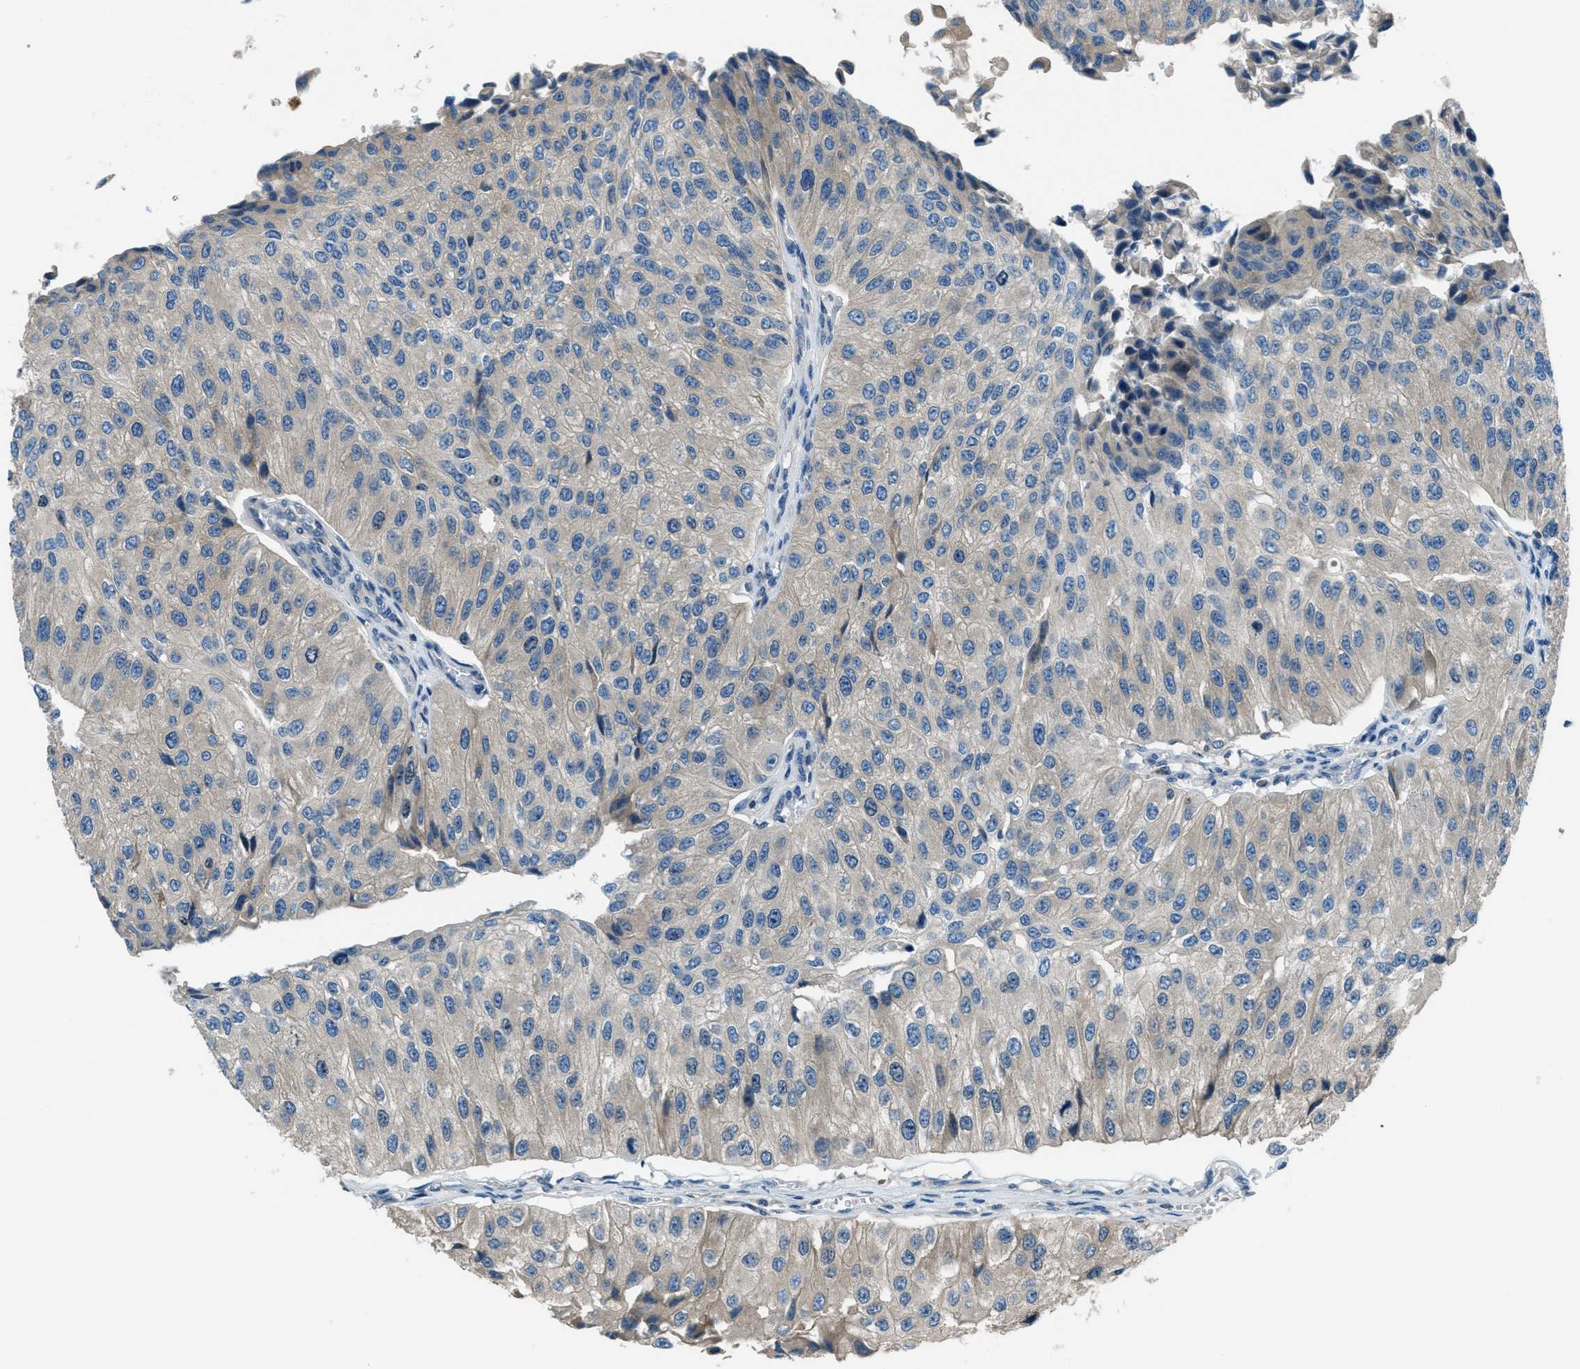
{"staining": {"intensity": "weak", "quantity": "<25%", "location": "cytoplasmic/membranous"}, "tissue": "urothelial cancer", "cell_type": "Tumor cells", "image_type": "cancer", "snomed": [{"axis": "morphology", "description": "Urothelial carcinoma, High grade"}, {"axis": "topography", "description": "Kidney"}, {"axis": "topography", "description": "Urinary bladder"}], "caption": "This is an immunohistochemistry histopathology image of urothelial cancer. There is no staining in tumor cells.", "gene": "ARFGAP2", "patient": {"sex": "male", "age": 77}}